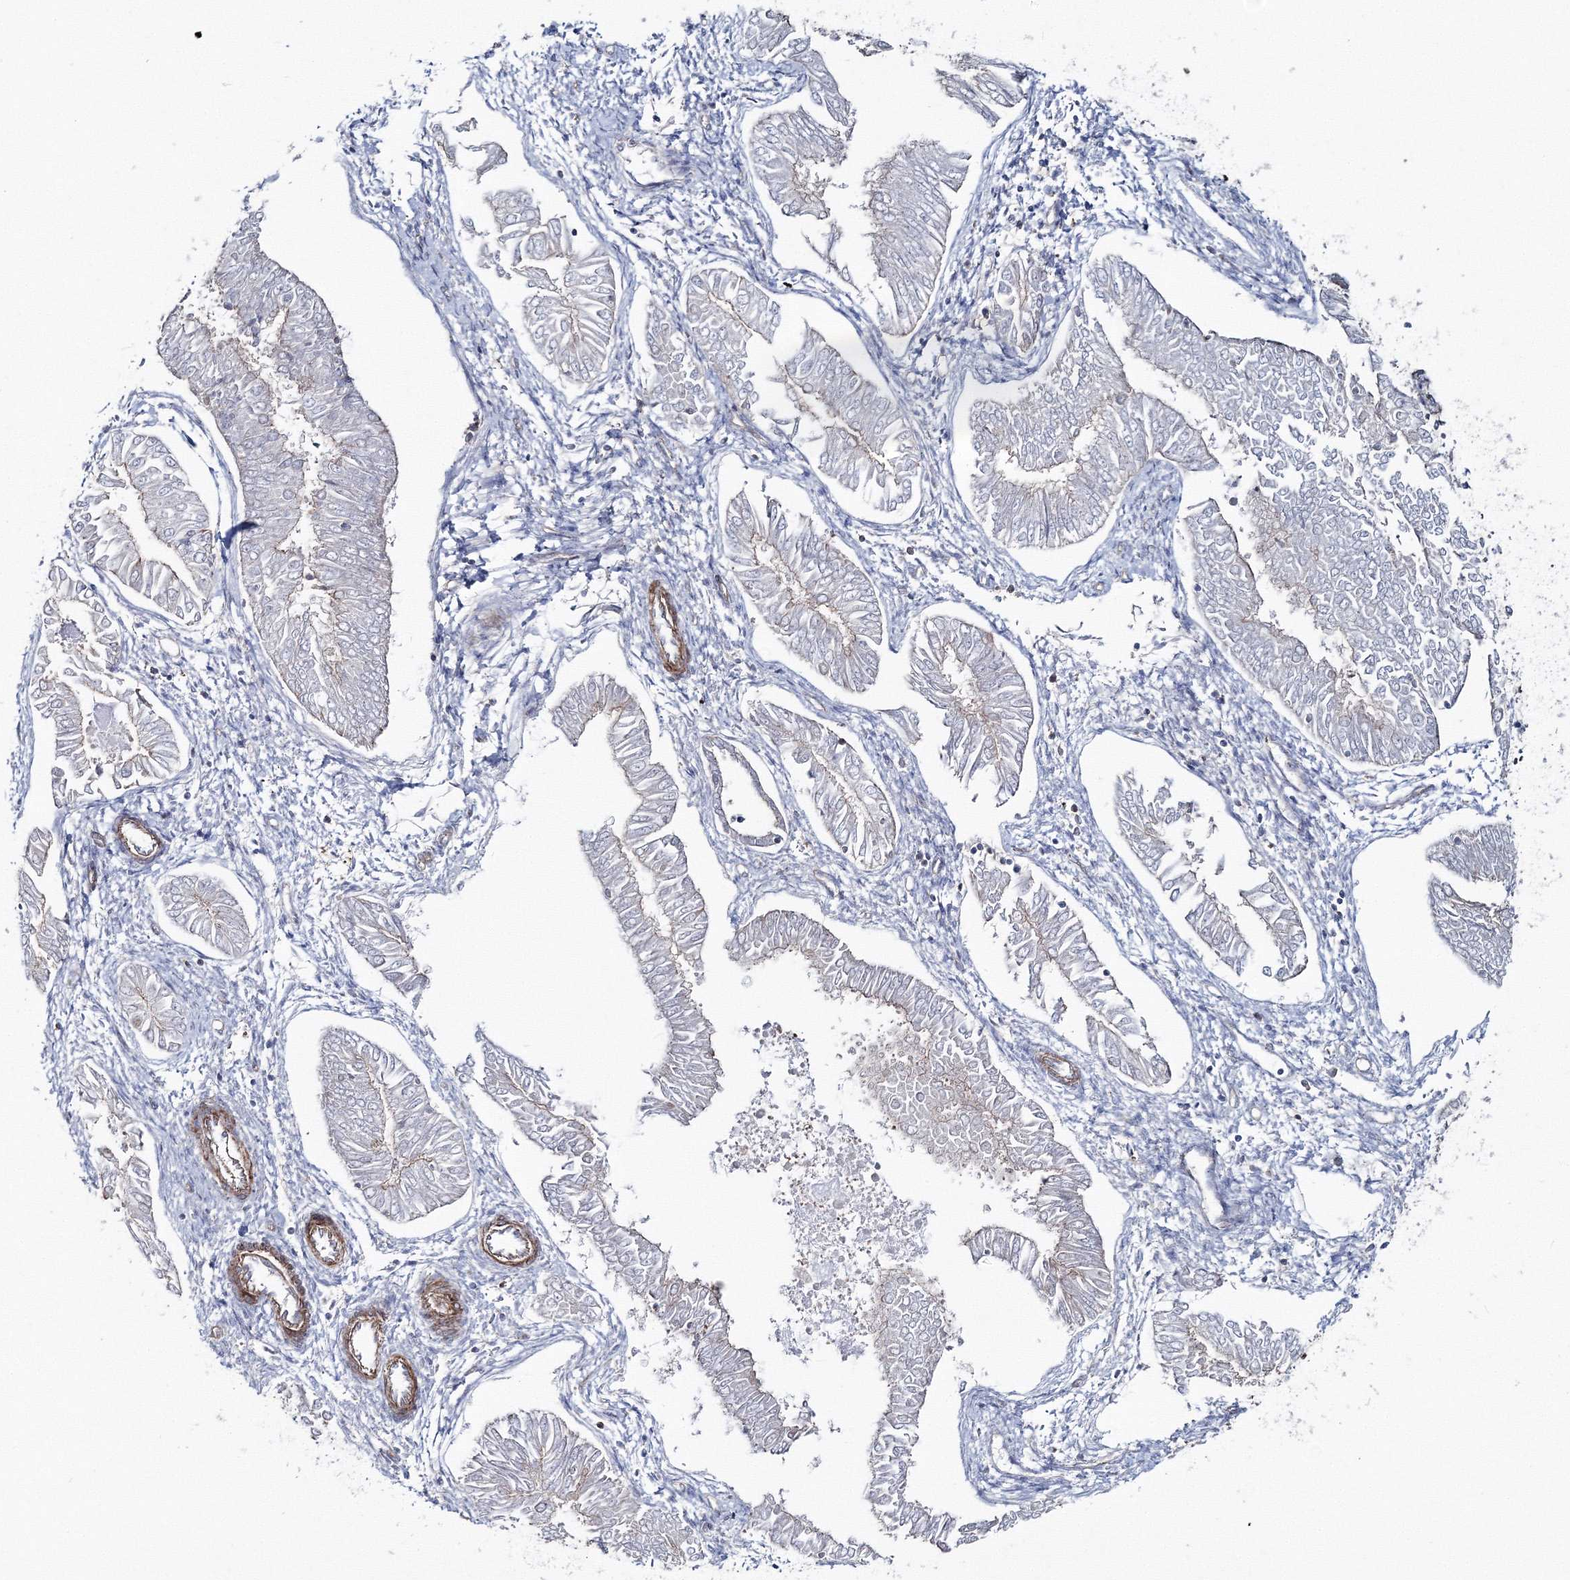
{"staining": {"intensity": "negative", "quantity": "none", "location": "none"}, "tissue": "endometrial cancer", "cell_type": "Tumor cells", "image_type": "cancer", "snomed": [{"axis": "morphology", "description": "Adenocarcinoma, NOS"}, {"axis": "topography", "description": "Endometrium"}], "caption": "DAB immunohistochemical staining of human endometrial cancer (adenocarcinoma) demonstrates no significant positivity in tumor cells.", "gene": "GGA2", "patient": {"sex": "female", "age": 53}}